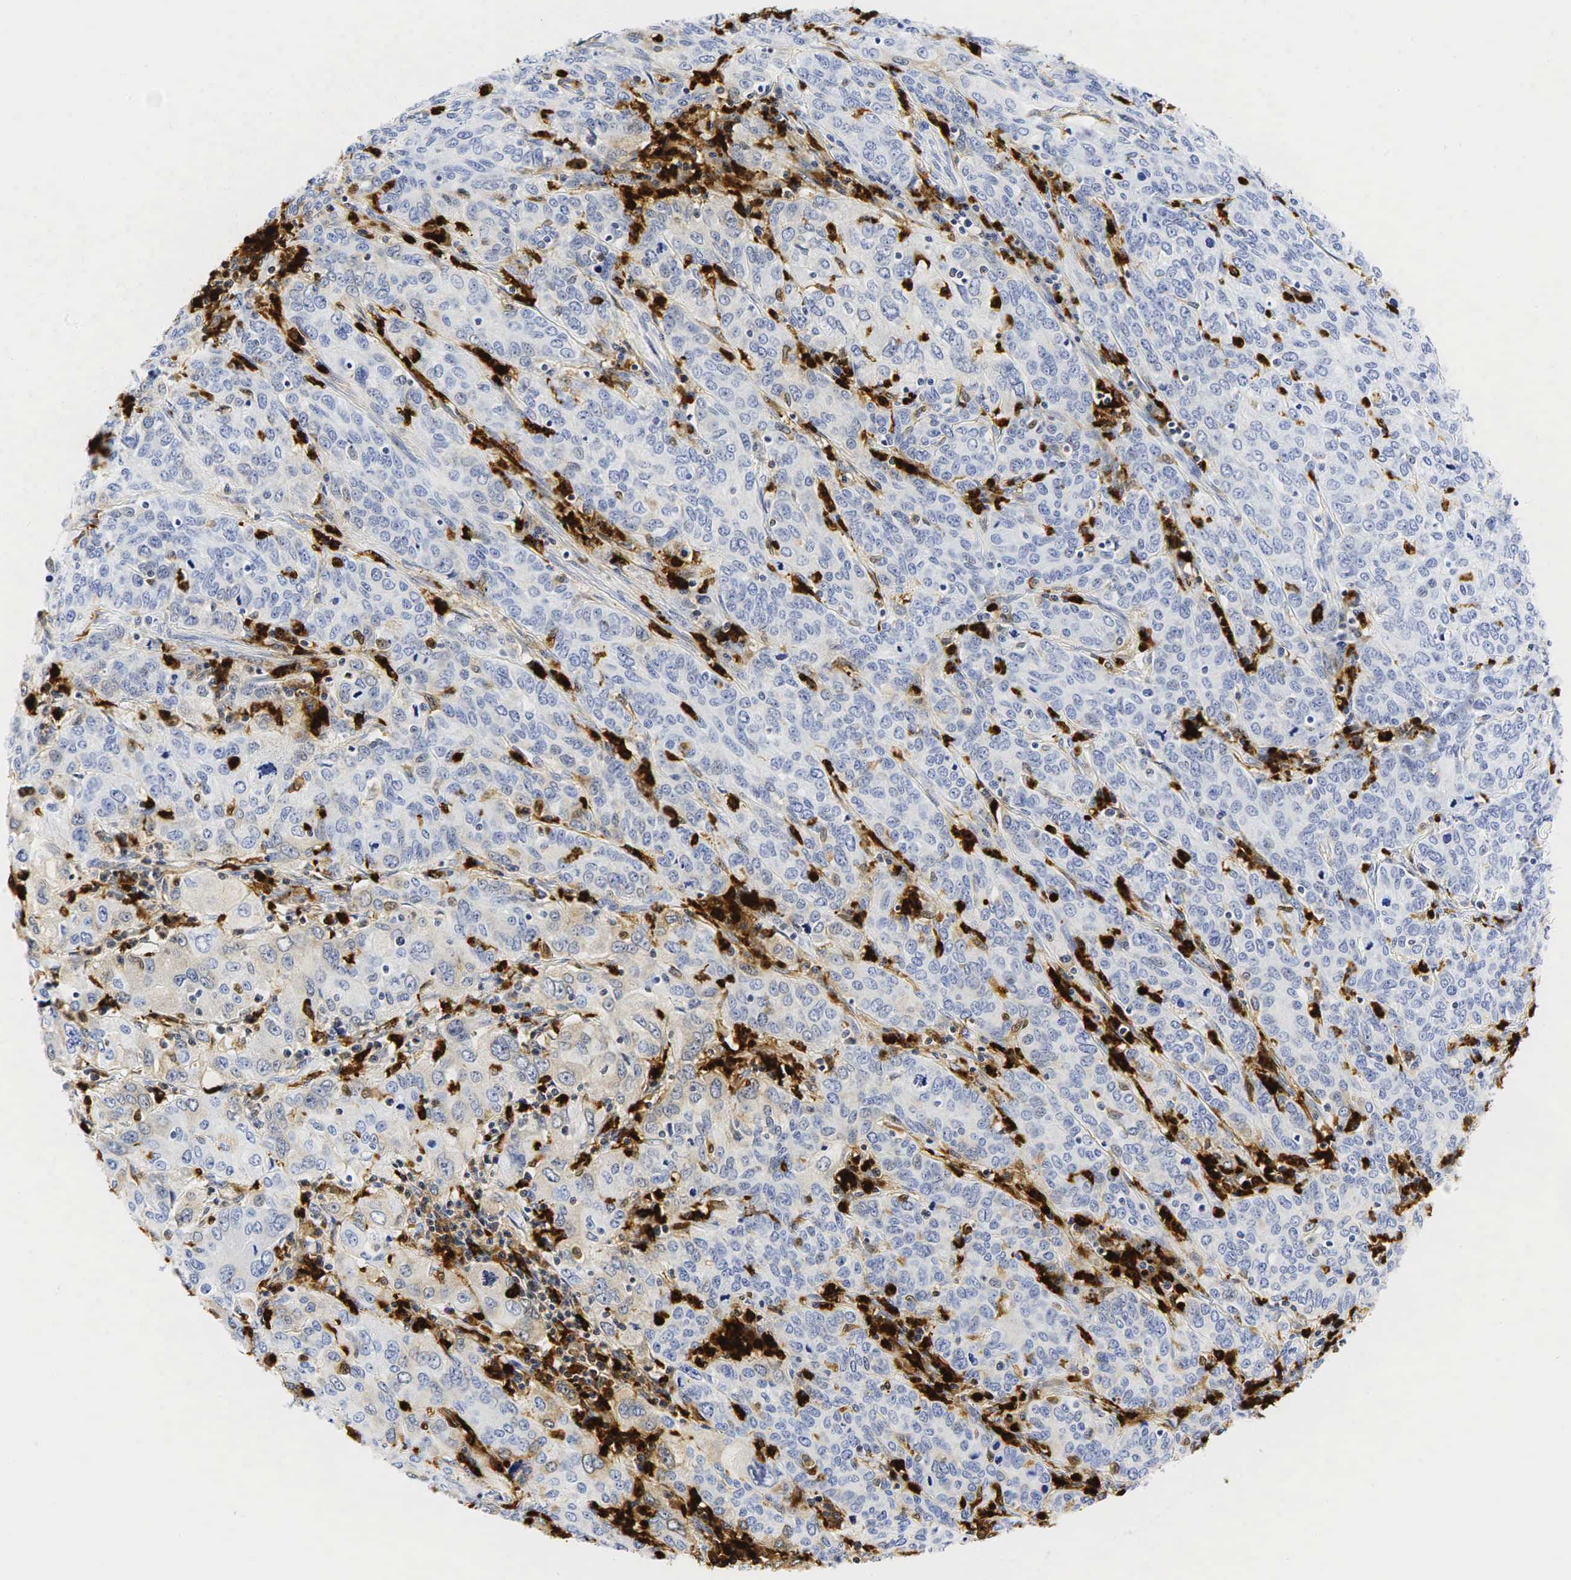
{"staining": {"intensity": "negative", "quantity": "none", "location": "none"}, "tissue": "cervical cancer", "cell_type": "Tumor cells", "image_type": "cancer", "snomed": [{"axis": "morphology", "description": "Squamous cell carcinoma, NOS"}, {"axis": "topography", "description": "Cervix"}], "caption": "Immunohistochemical staining of squamous cell carcinoma (cervical) exhibits no significant staining in tumor cells.", "gene": "LYZ", "patient": {"sex": "female", "age": 38}}